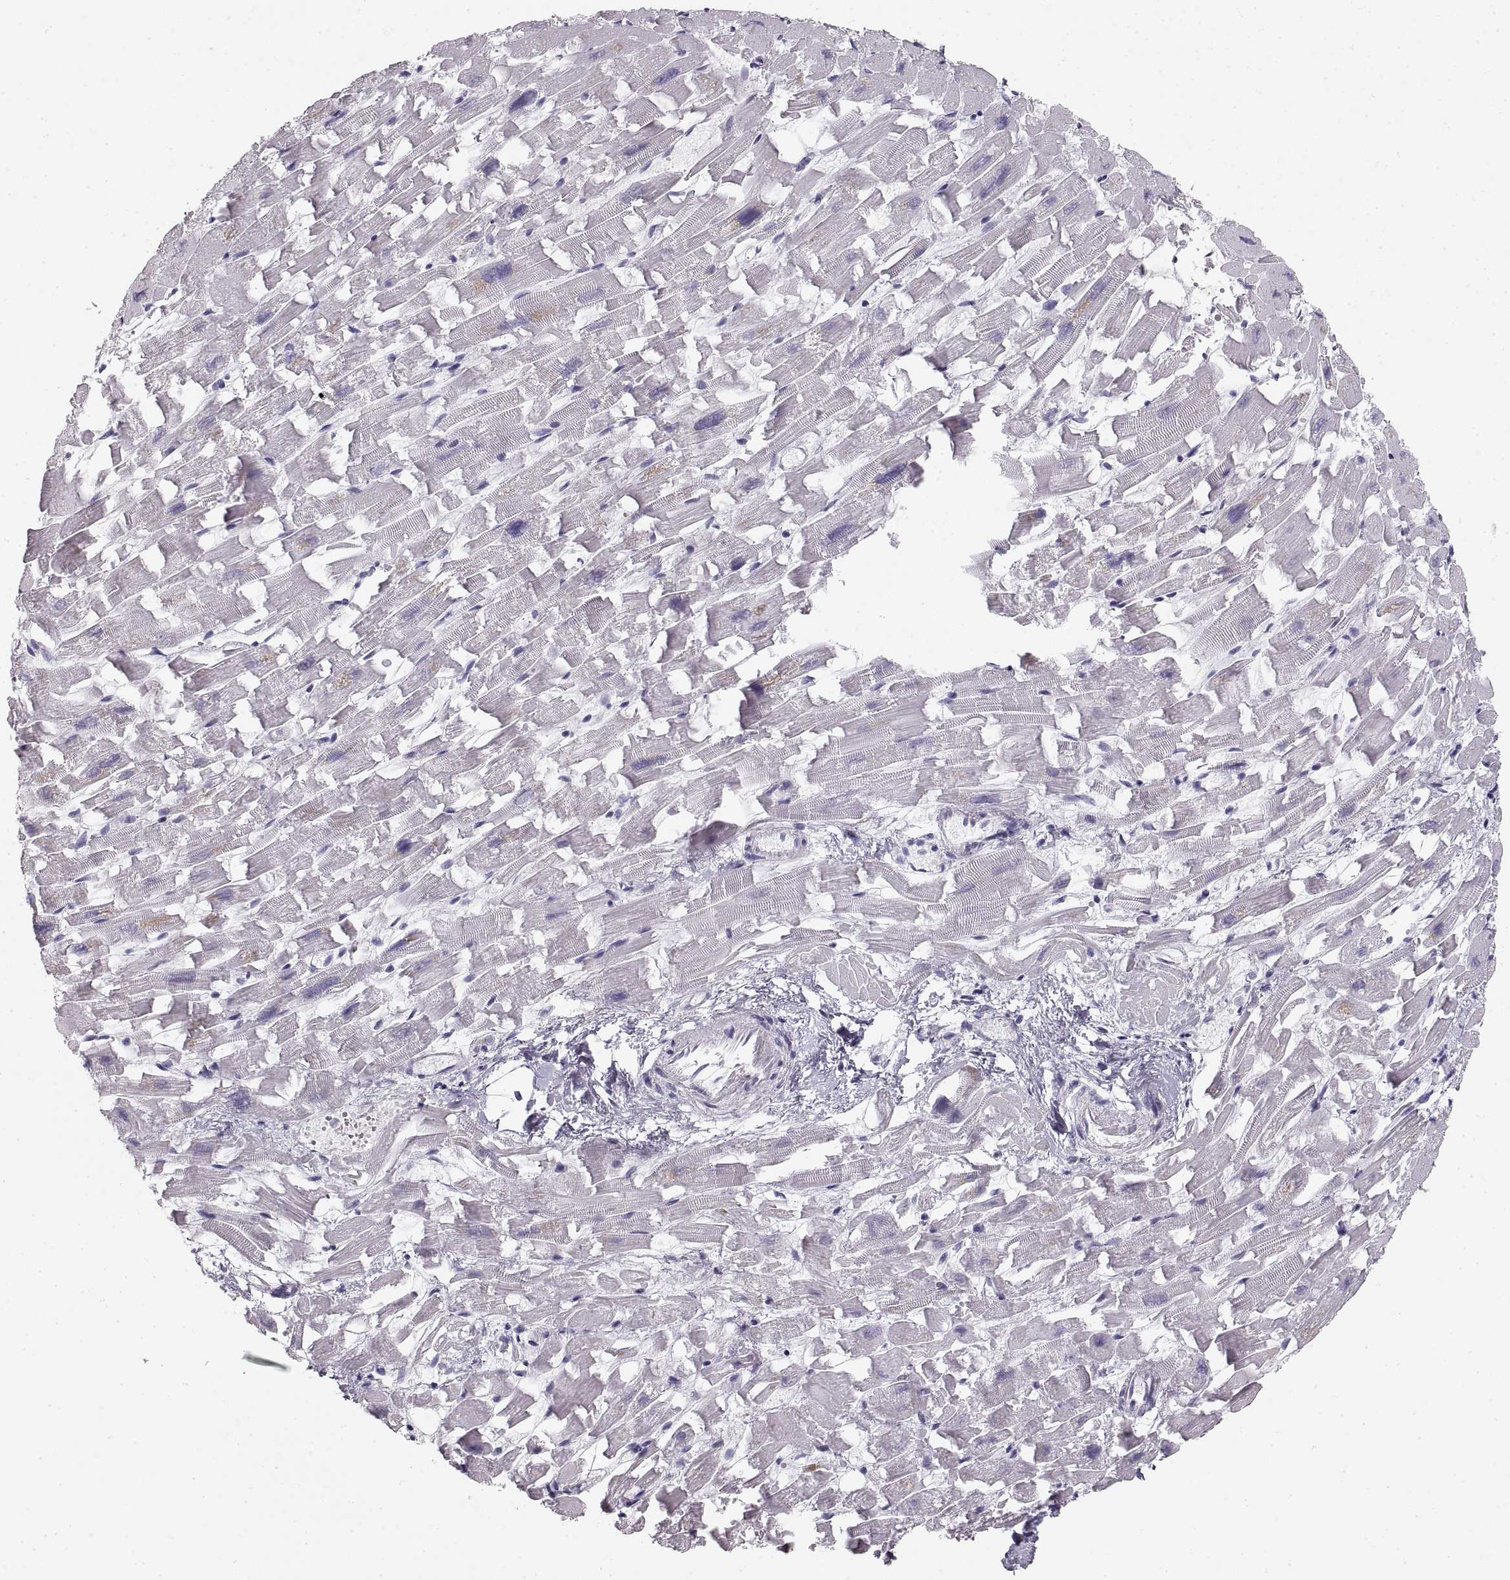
{"staining": {"intensity": "negative", "quantity": "none", "location": "none"}, "tissue": "heart muscle", "cell_type": "Cardiomyocytes", "image_type": "normal", "snomed": [{"axis": "morphology", "description": "Normal tissue, NOS"}, {"axis": "topography", "description": "Heart"}], "caption": "DAB (3,3'-diaminobenzidine) immunohistochemical staining of benign human heart muscle exhibits no significant positivity in cardiomyocytes. (Brightfield microscopy of DAB (3,3'-diaminobenzidine) IHC at high magnification).", "gene": "CRYAA", "patient": {"sex": "female", "age": 64}}